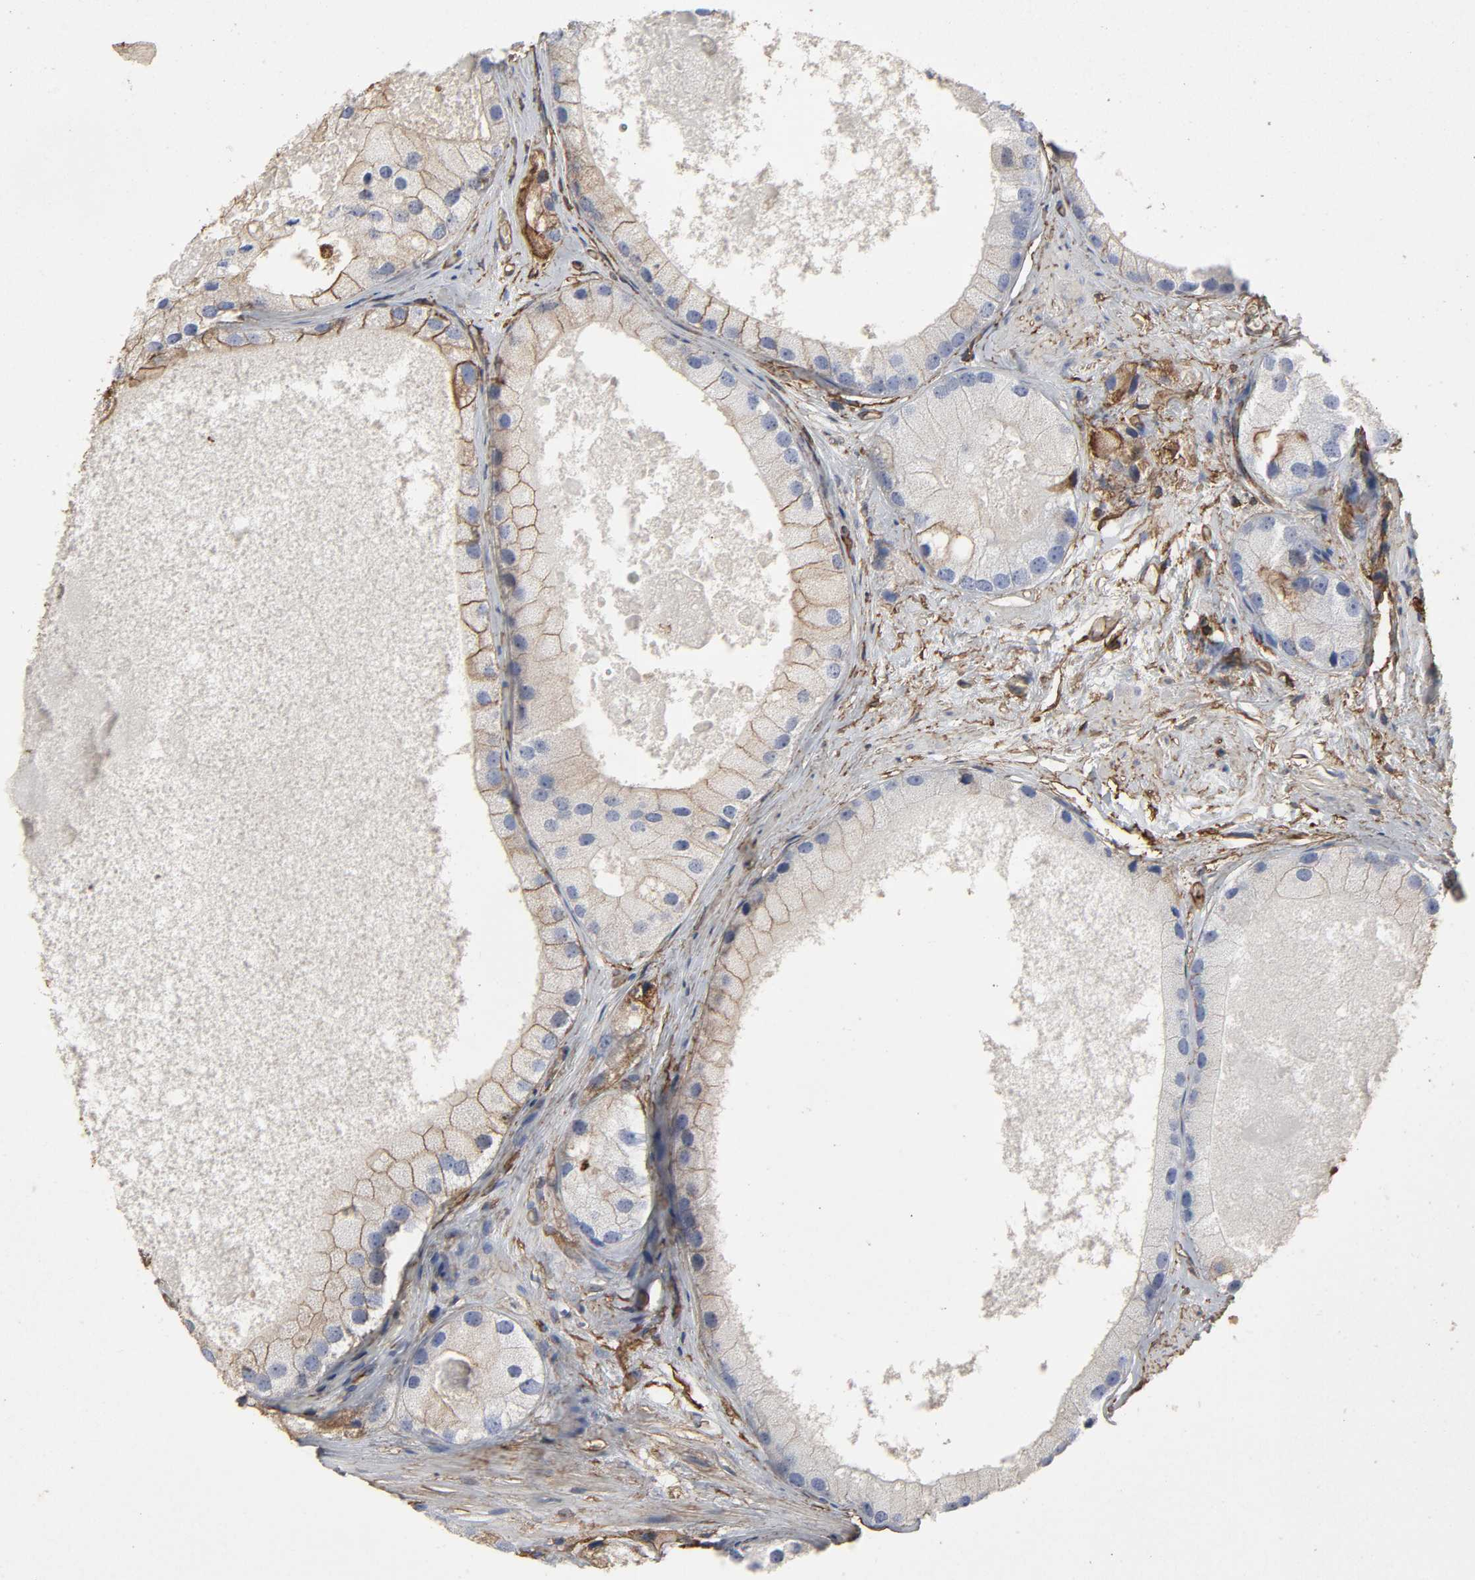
{"staining": {"intensity": "moderate", "quantity": "<25%", "location": "cytoplasmic/membranous"}, "tissue": "prostate cancer", "cell_type": "Tumor cells", "image_type": "cancer", "snomed": [{"axis": "morphology", "description": "Adenocarcinoma, Low grade"}, {"axis": "topography", "description": "Prostate"}], "caption": "The immunohistochemical stain highlights moderate cytoplasmic/membranous positivity in tumor cells of adenocarcinoma (low-grade) (prostate) tissue.", "gene": "ANXA2", "patient": {"sex": "male", "age": 69}}